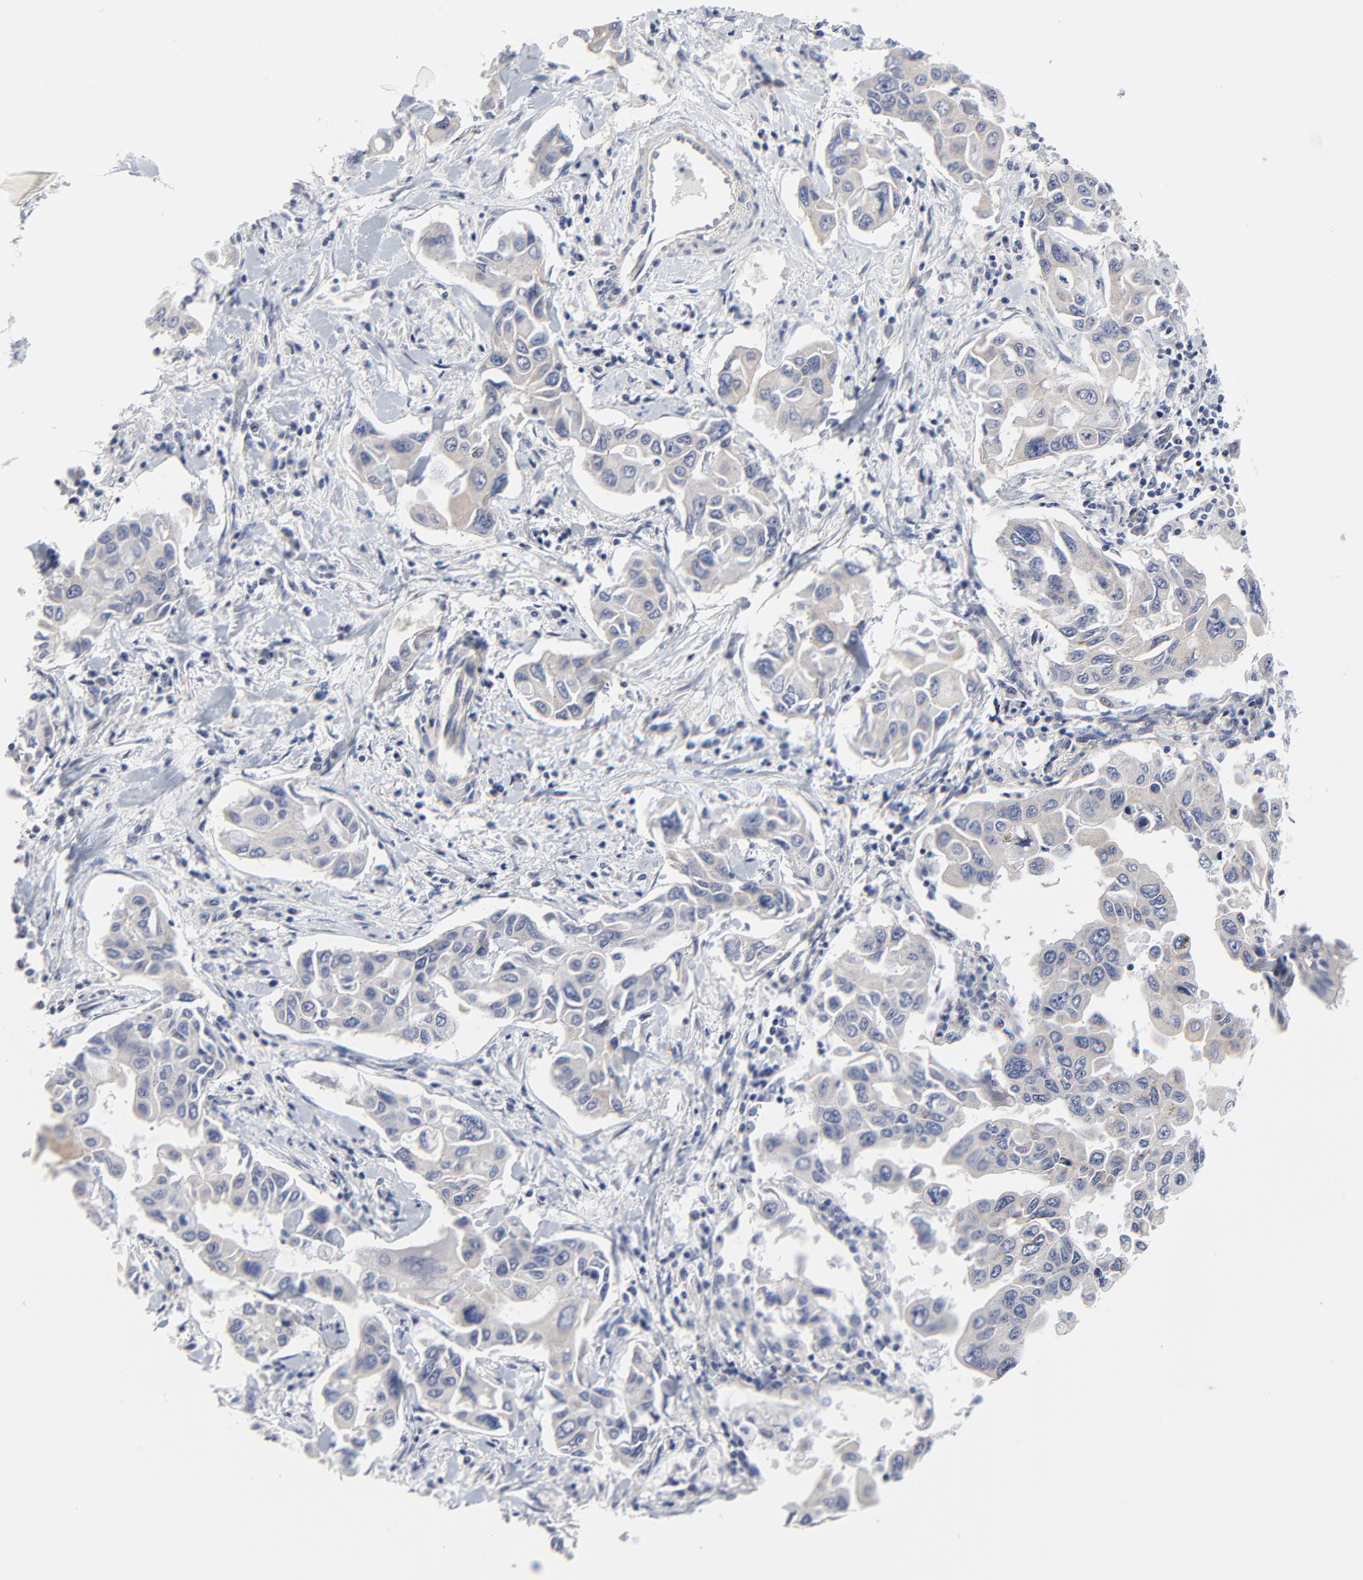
{"staining": {"intensity": "weak", "quantity": "25%-75%", "location": "cytoplasmic/membranous"}, "tissue": "lung cancer", "cell_type": "Tumor cells", "image_type": "cancer", "snomed": [{"axis": "morphology", "description": "Adenocarcinoma, NOS"}, {"axis": "topography", "description": "Lymph node"}, {"axis": "topography", "description": "Lung"}], "caption": "IHC photomicrograph of neoplastic tissue: lung cancer stained using immunohistochemistry (IHC) exhibits low levels of weak protein expression localized specifically in the cytoplasmic/membranous of tumor cells, appearing as a cytoplasmic/membranous brown color.", "gene": "DHRSX", "patient": {"sex": "male", "age": 64}}